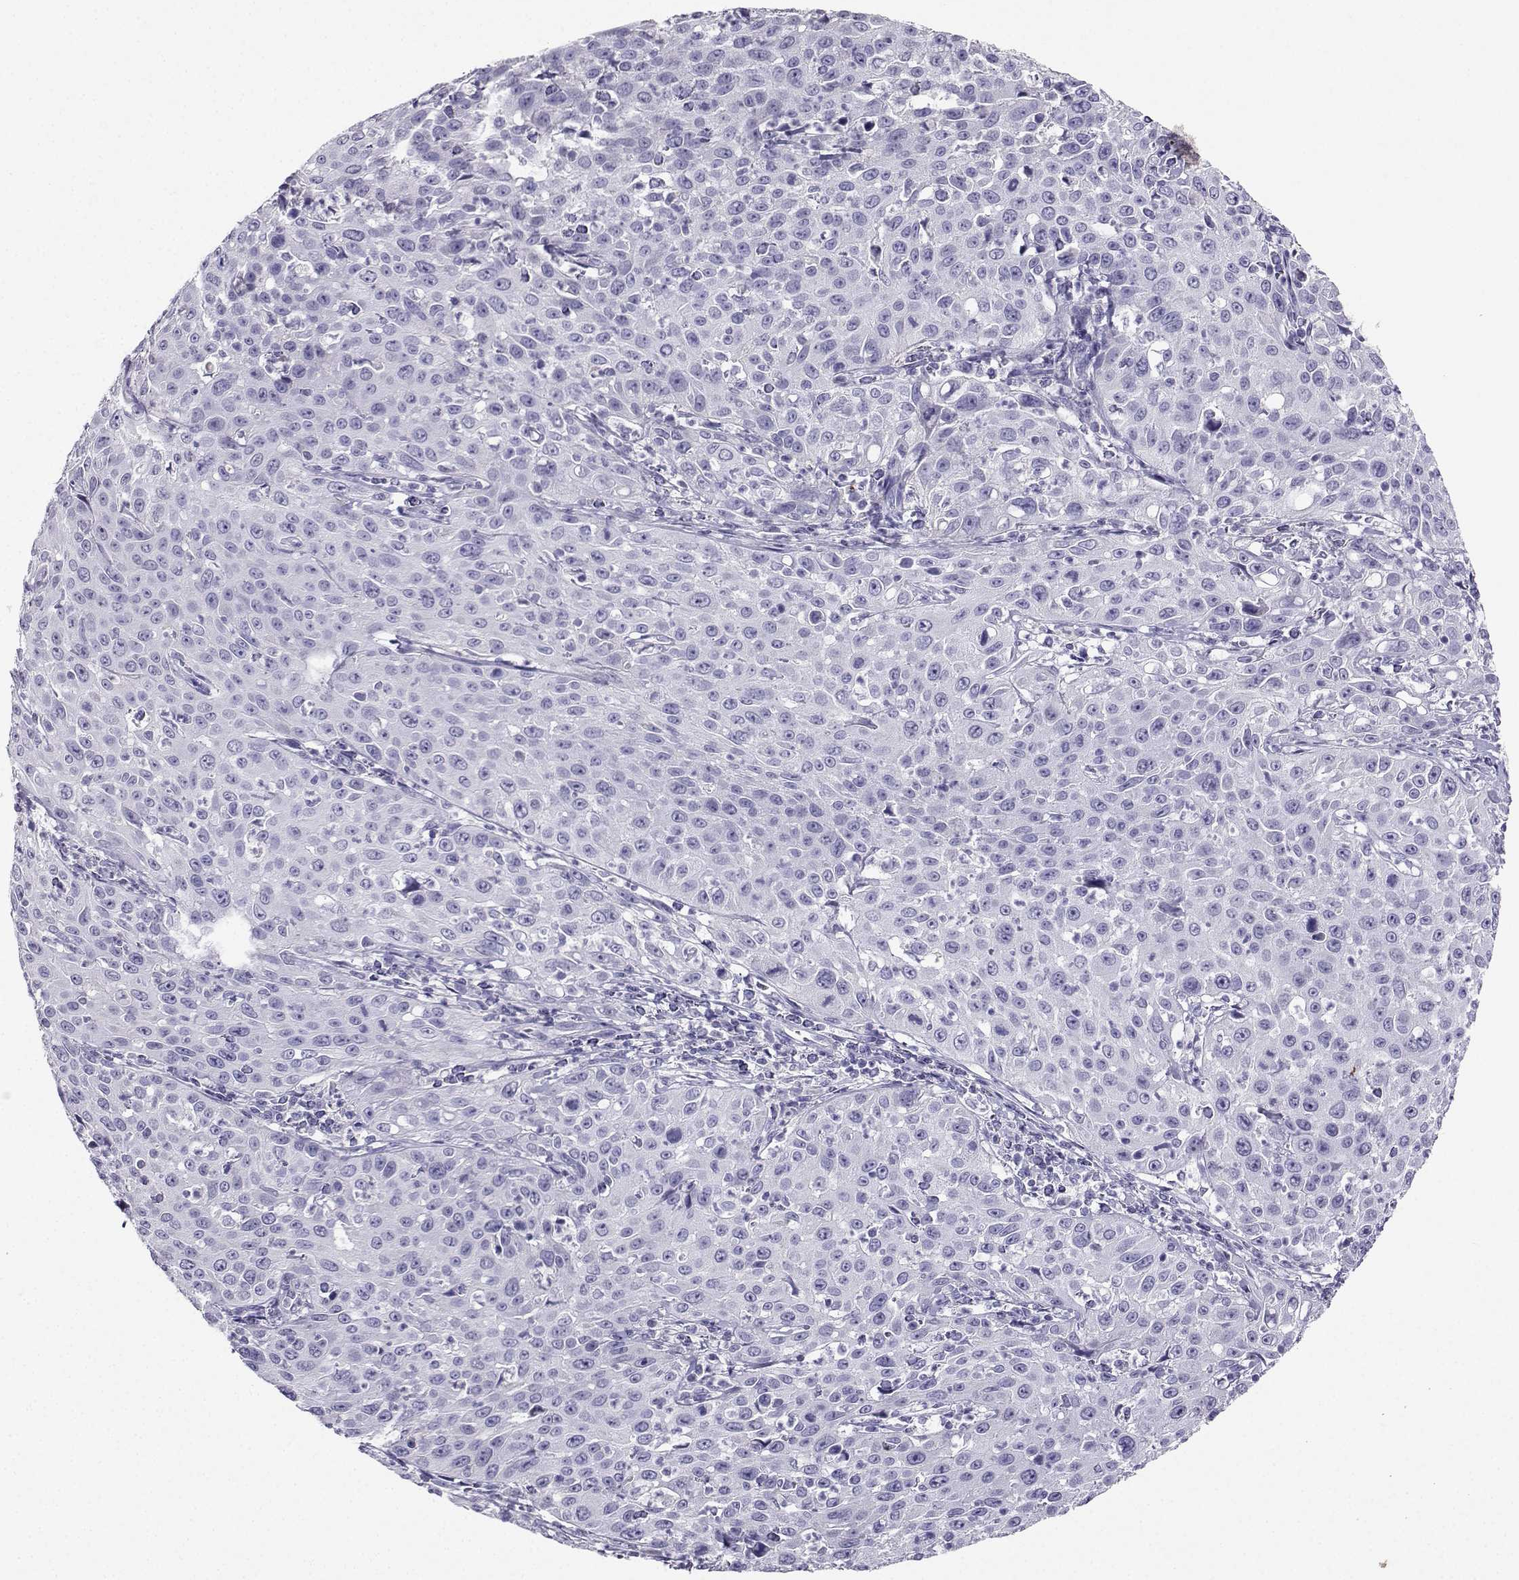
{"staining": {"intensity": "negative", "quantity": "none", "location": "none"}, "tissue": "cervical cancer", "cell_type": "Tumor cells", "image_type": "cancer", "snomed": [{"axis": "morphology", "description": "Squamous cell carcinoma, NOS"}, {"axis": "topography", "description": "Cervix"}], "caption": "This photomicrograph is of cervical cancer stained with immunohistochemistry to label a protein in brown with the nuclei are counter-stained blue. There is no positivity in tumor cells.", "gene": "GRIK4", "patient": {"sex": "female", "age": 26}}